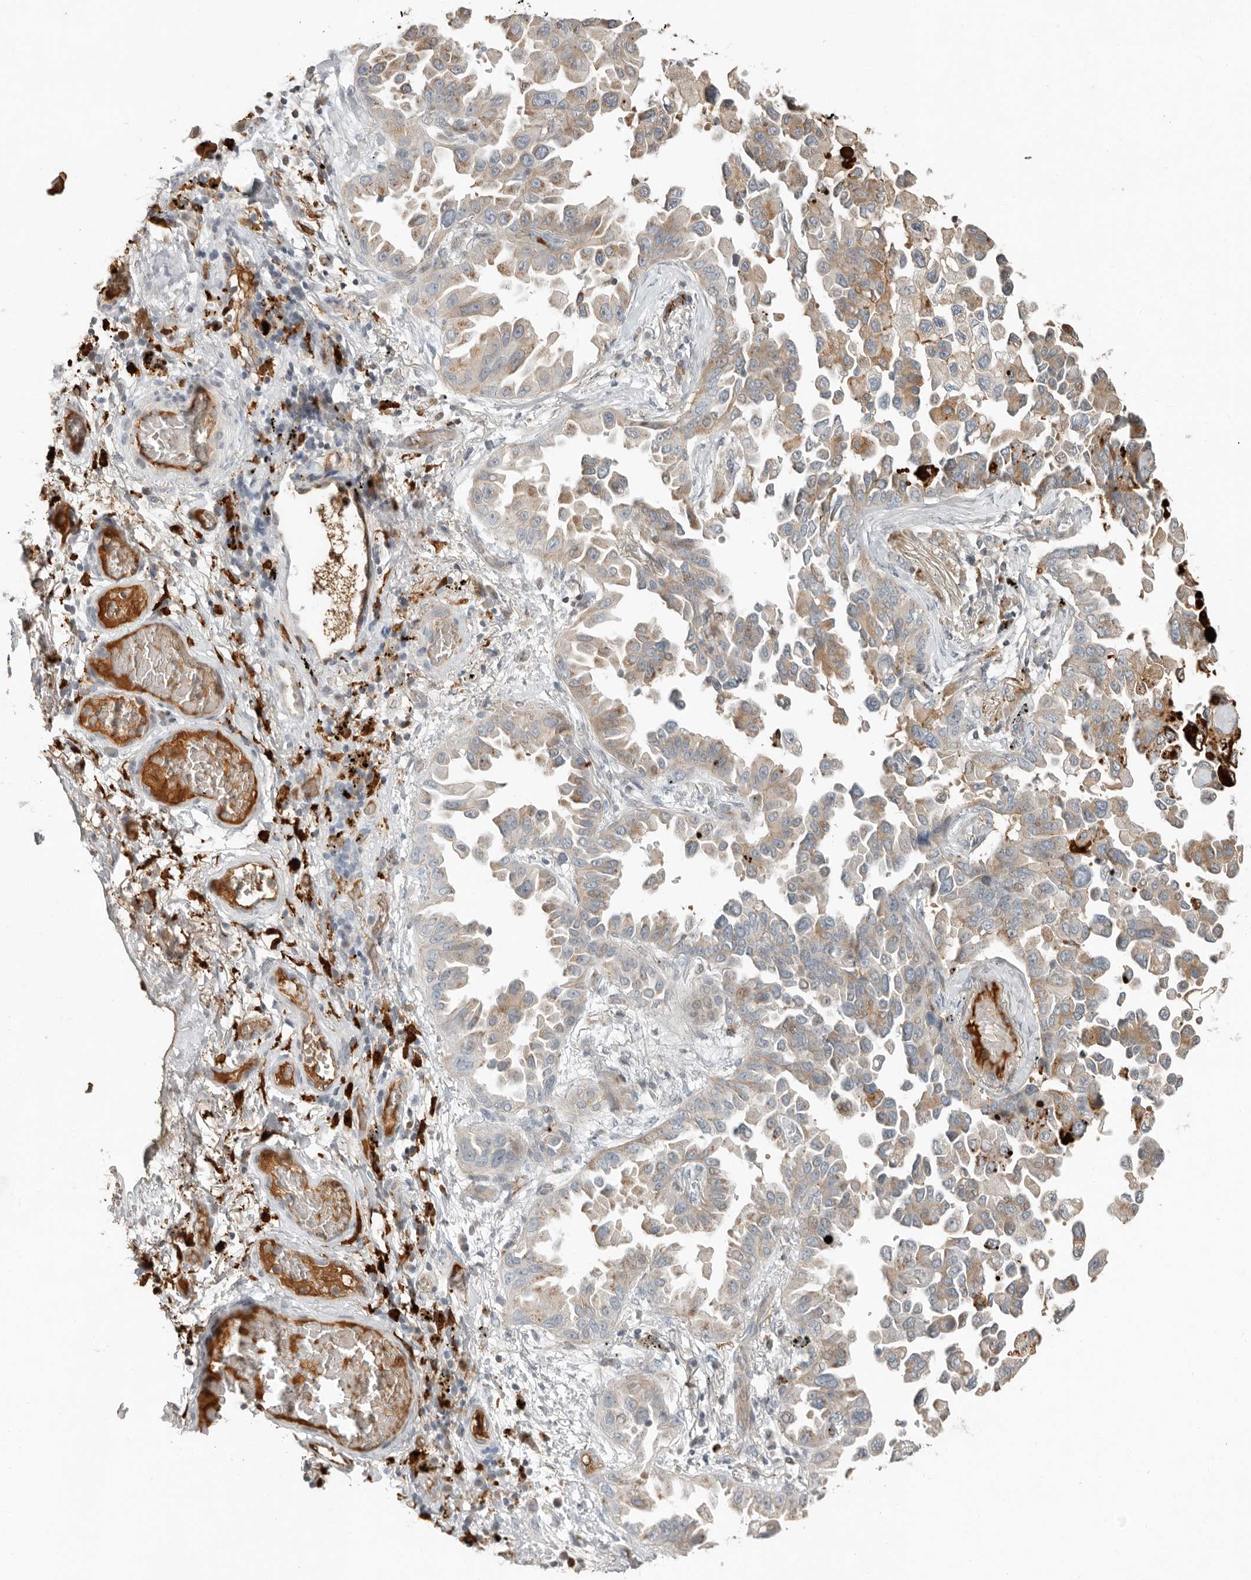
{"staining": {"intensity": "weak", "quantity": ">75%", "location": "cytoplasmic/membranous"}, "tissue": "lung cancer", "cell_type": "Tumor cells", "image_type": "cancer", "snomed": [{"axis": "morphology", "description": "Adenocarcinoma, NOS"}, {"axis": "topography", "description": "Lung"}], "caption": "Protein analysis of lung cancer (adenocarcinoma) tissue demonstrates weak cytoplasmic/membranous positivity in about >75% of tumor cells. (Brightfield microscopy of DAB IHC at high magnification).", "gene": "KLHL38", "patient": {"sex": "female", "age": 67}}